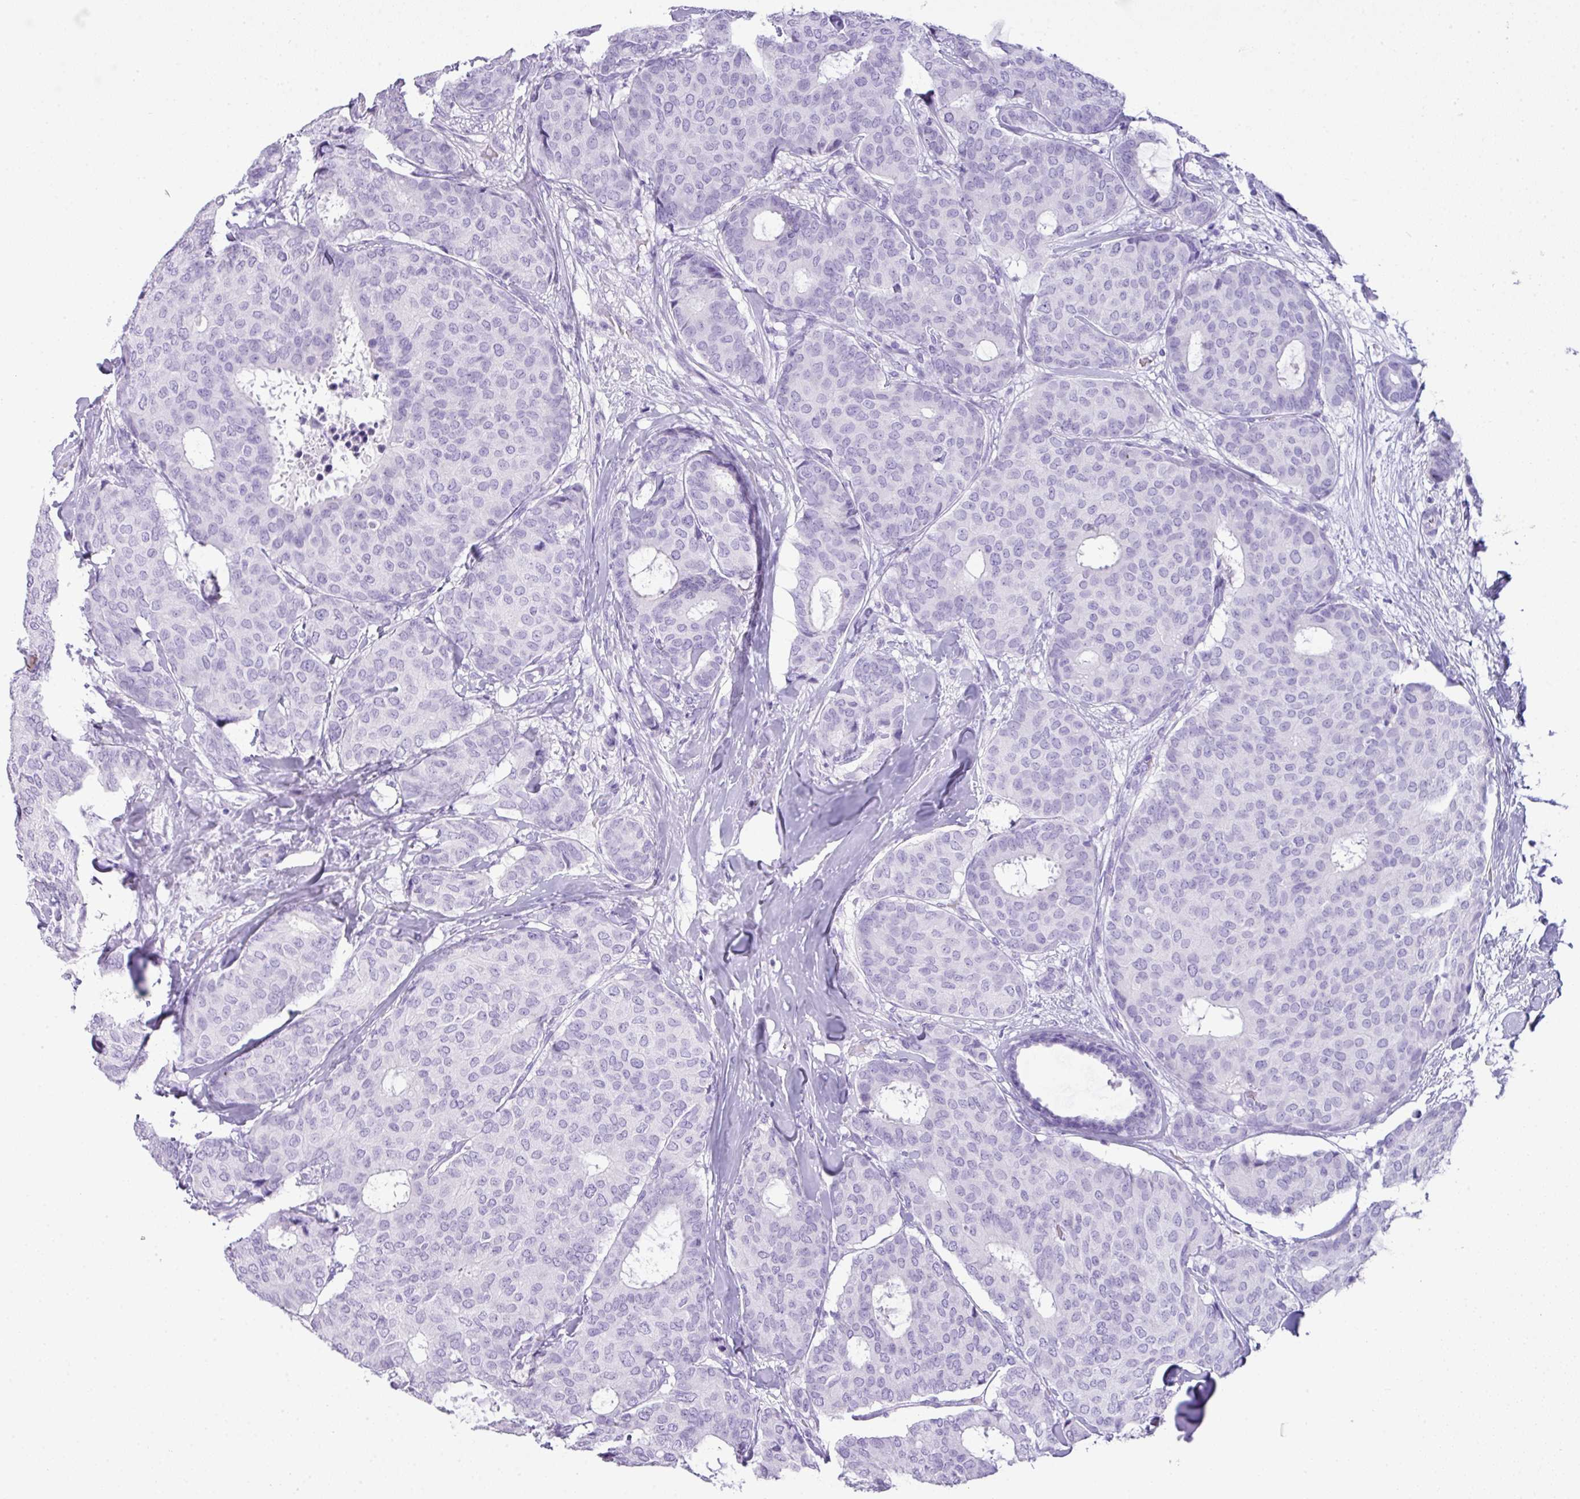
{"staining": {"intensity": "negative", "quantity": "none", "location": "none"}, "tissue": "breast cancer", "cell_type": "Tumor cells", "image_type": "cancer", "snomed": [{"axis": "morphology", "description": "Duct carcinoma"}, {"axis": "topography", "description": "Breast"}], "caption": "DAB immunohistochemical staining of breast invasive ductal carcinoma demonstrates no significant expression in tumor cells.", "gene": "TNP1", "patient": {"sex": "female", "age": 75}}